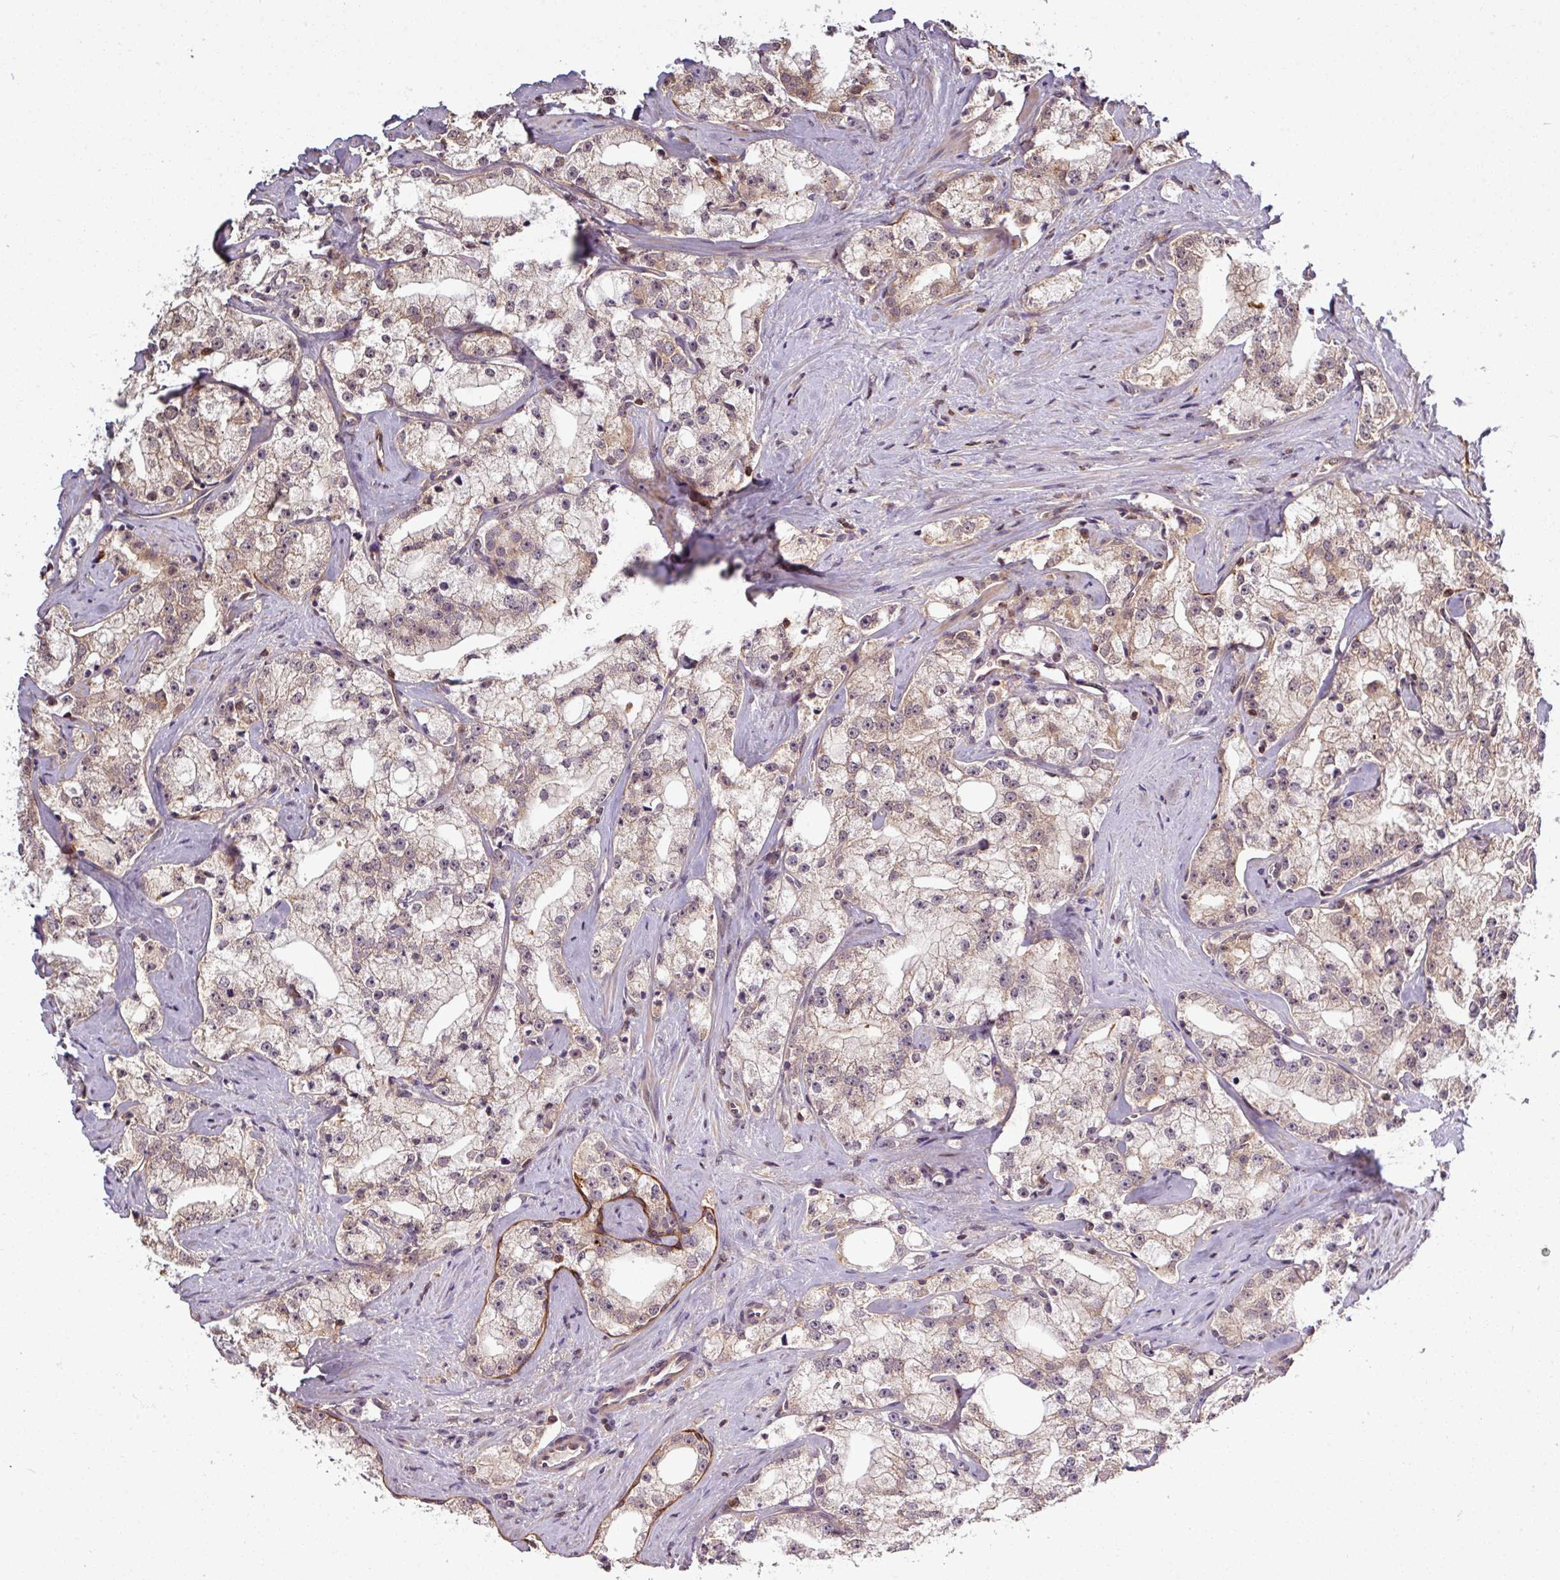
{"staining": {"intensity": "weak", "quantity": "25%-75%", "location": "cytoplasmic/membranous"}, "tissue": "prostate cancer", "cell_type": "Tumor cells", "image_type": "cancer", "snomed": [{"axis": "morphology", "description": "Adenocarcinoma, High grade"}, {"axis": "topography", "description": "Prostate"}], "caption": "A brown stain highlights weak cytoplasmic/membranous positivity of a protein in human prostate cancer tumor cells.", "gene": "TUSC3", "patient": {"sex": "male", "age": 64}}